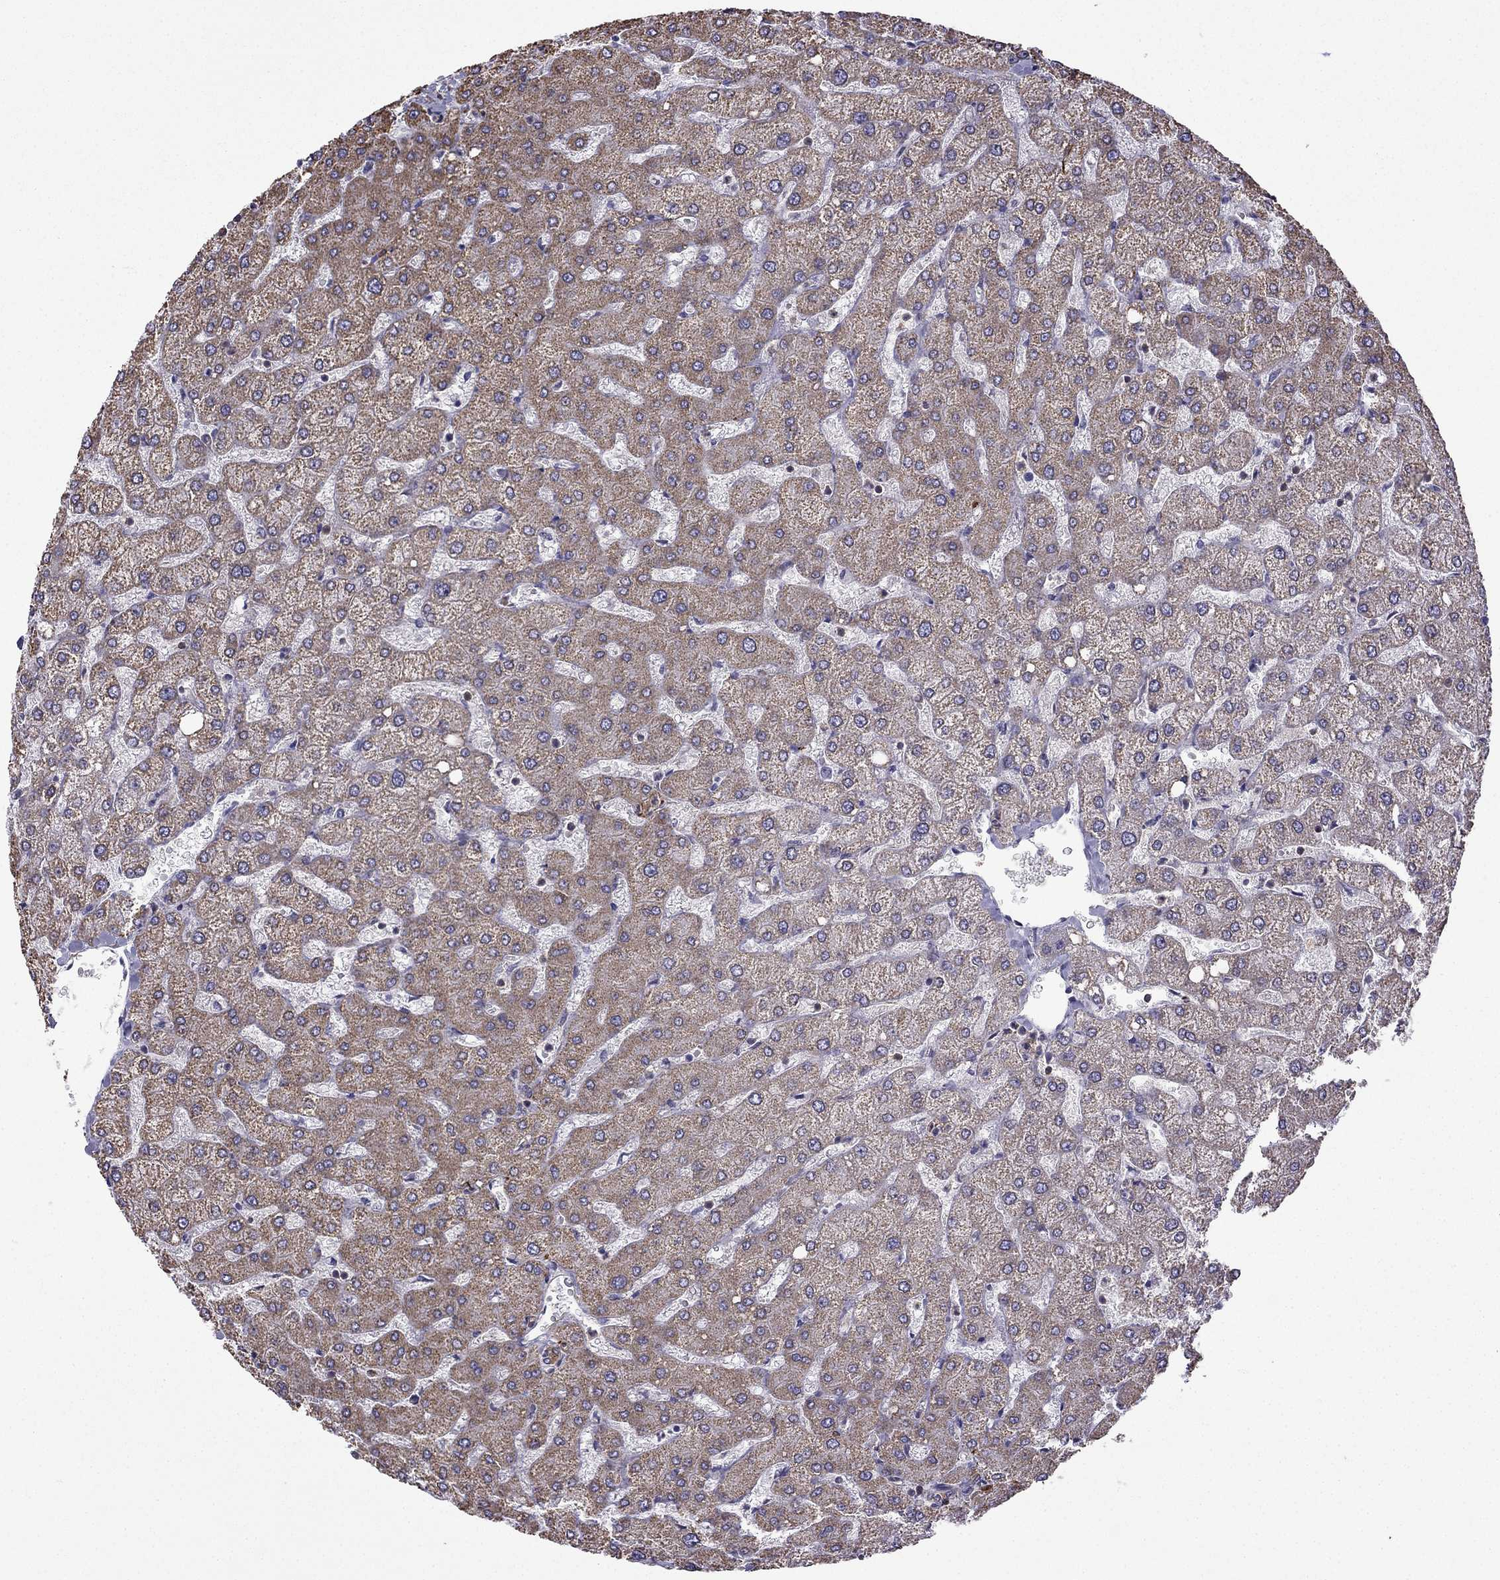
{"staining": {"intensity": "moderate", "quantity": ">75%", "location": "cytoplasmic/membranous"}, "tissue": "liver", "cell_type": "Cholangiocytes", "image_type": "normal", "snomed": [{"axis": "morphology", "description": "Normal tissue, NOS"}, {"axis": "topography", "description": "Liver"}], "caption": "Protein positivity by immunohistochemistry reveals moderate cytoplasmic/membranous positivity in about >75% of cholangiocytes in unremarkable liver.", "gene": "MAP4", "patient": {"sex": "female", "age": 54}}